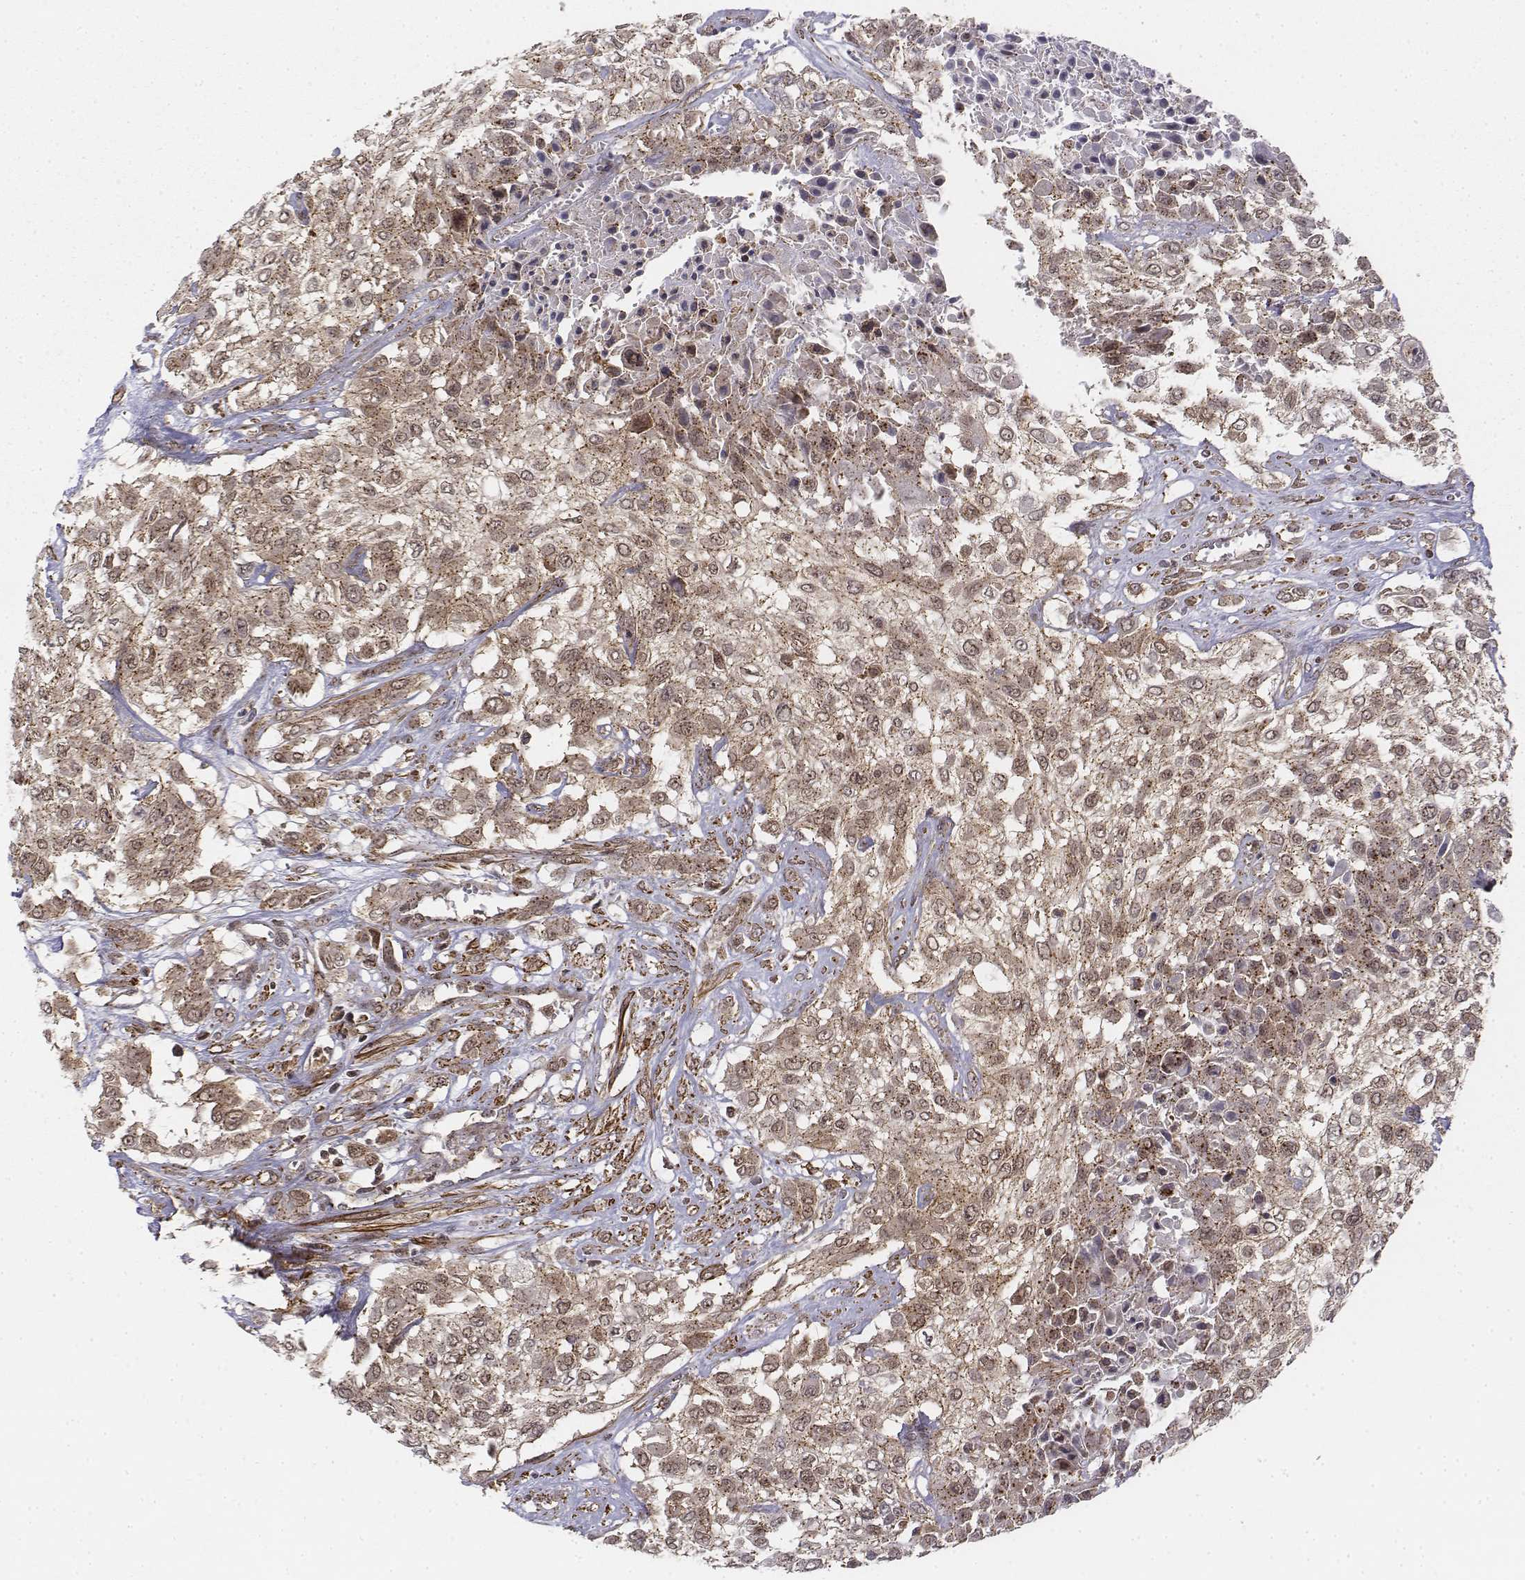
{"staining": {"intensity": "moderate", "quantity": ">75%", "location": "cytoplasmic/membranous,nuclear"}, "tissue": "urothelial cancer", "cell_type": "Tumor cells", "image_type": "cancer", "snomed": [{"axis": "morphology", "description": "Urothelial carcinoma, High grade"}, {"axis": "topography", "description": "Urinary bladder"}], "caption": "Approximately >75% of tumor cells in human high-grade urothelial carcinoma display moderate cytoplasmic/membranous and nuclear protein positivity as visualized by brown immunohistochemical staining.", "gene": "ZFYVE19", "patient": {"sex": "male", "age": 57}}